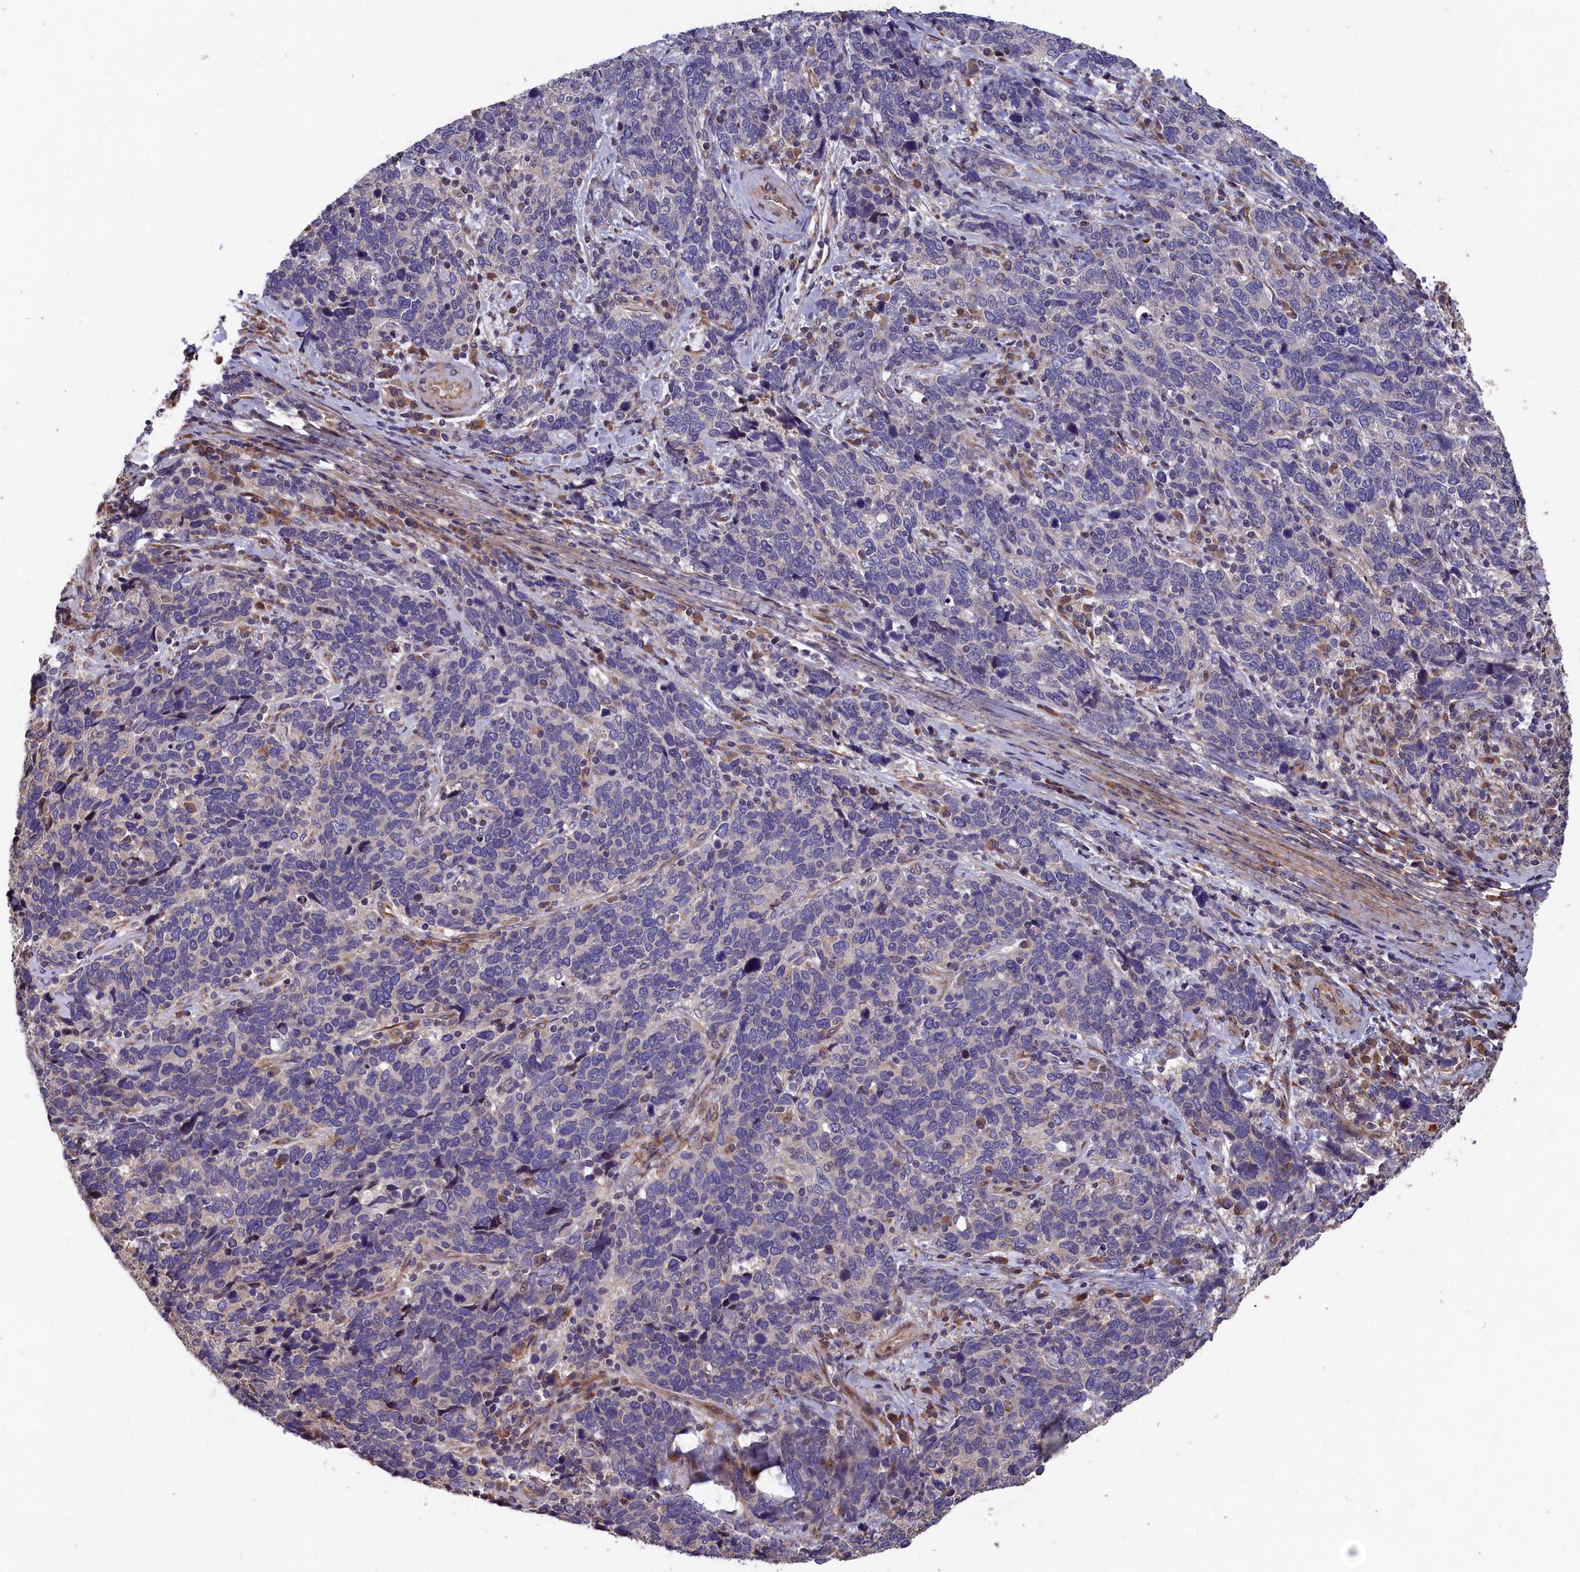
{"staining": {"intensity": "negative", "quantity": "none", "location": "none"}, "tissue": "cervical cancer", "cell_type": "Tumor cells", "image_type": "cancer", "snomed": [{"axis": "morphology", "description": "Squamous cell carcinoma, NOS"}, {"axis": "topography", "description": "Cervix"}], "caption": "Cervical squamous cell carcinoma stained for a protein using IHC demonstrates no staining tumor cells.", "gene": "GREB1L", "patient": {"sex": "female", "age": 41}}